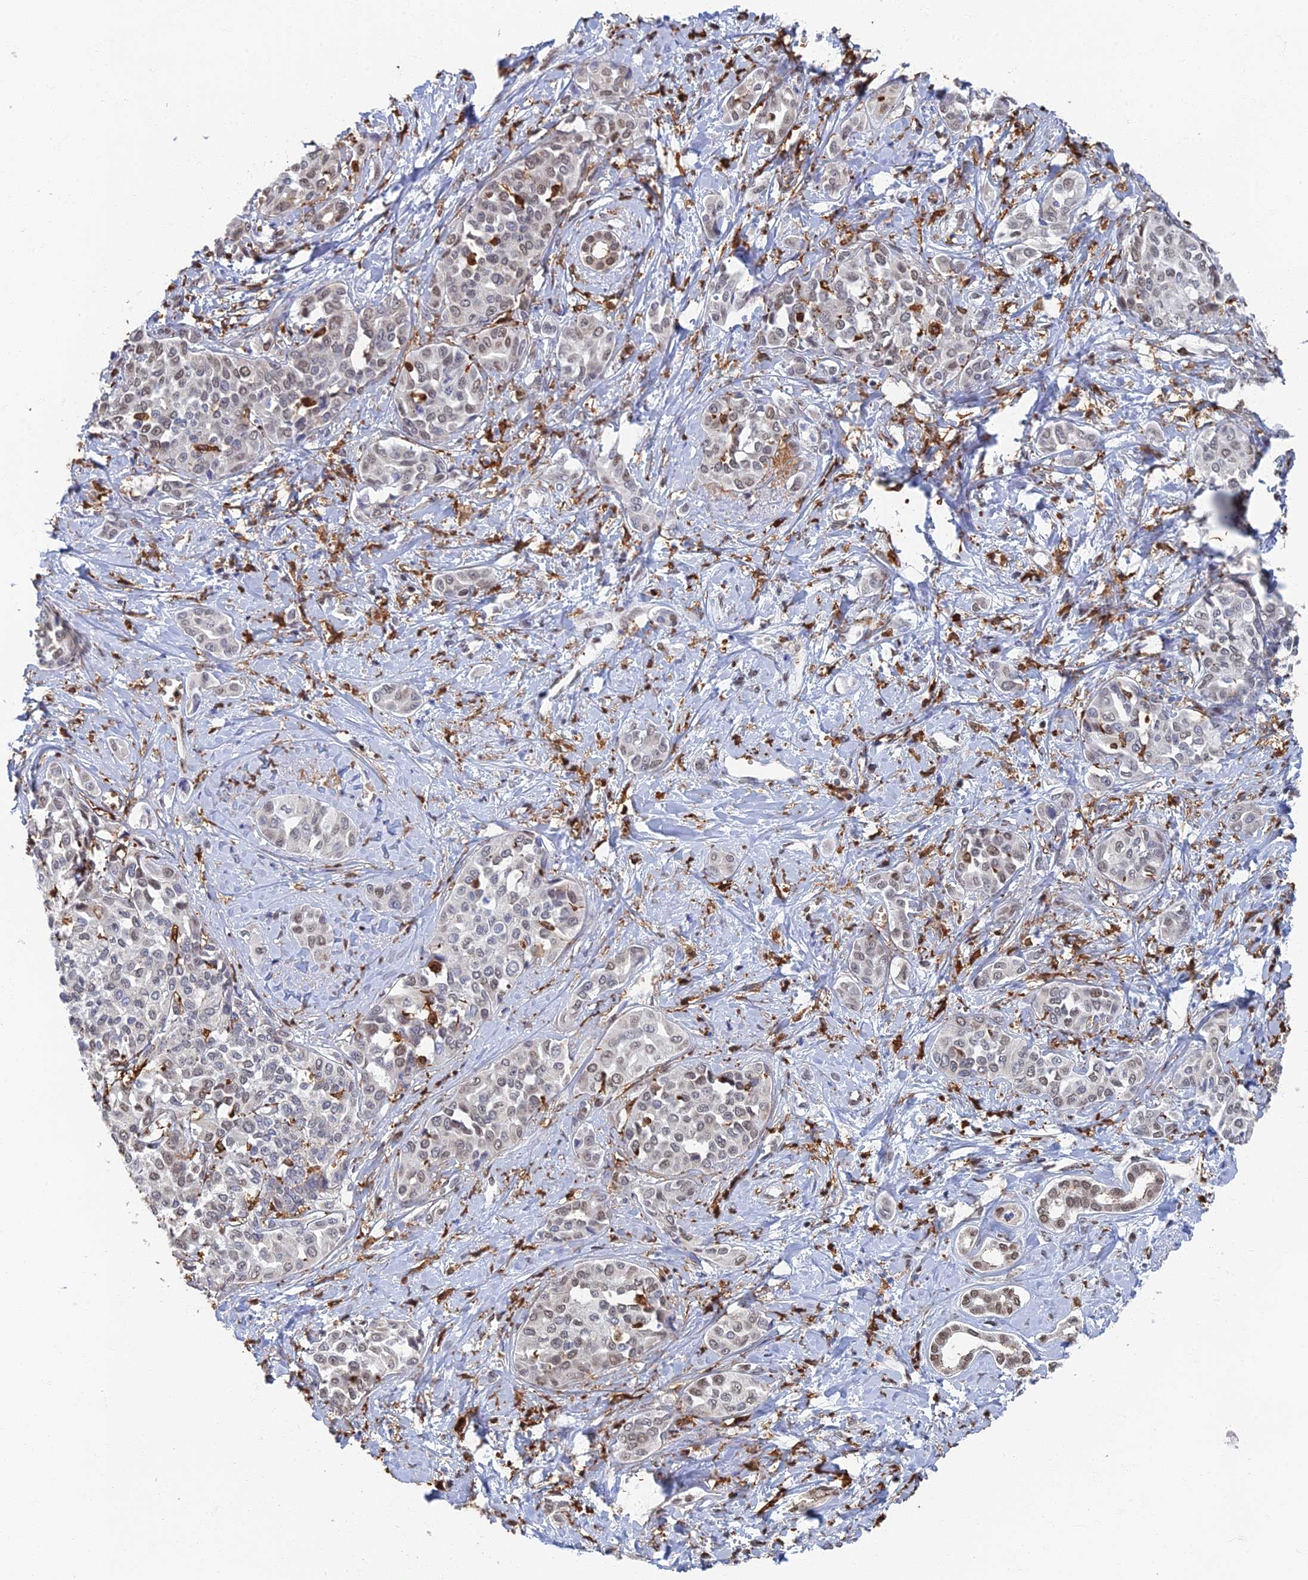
{"staining": {"intensity": "moderate", "quantity": "<25%", "location": "nuclear"}, "tissue": "liver cancer", "cell_type": "Tumor cells", "image_type": "cancer", "snomed": [{"axis": "morphology", "description": "Cholangiocarcinoma"}, {"axis": "topography", "description": "Liver"}], "caption": "A photomicrograph of liver cancer (cholangiocarcinoma) stained for a protein displays moderate nuclear brown staining in tumor cells.", "gene": "GPATCH1", "patient": {"sex": "female", "age": 77}}